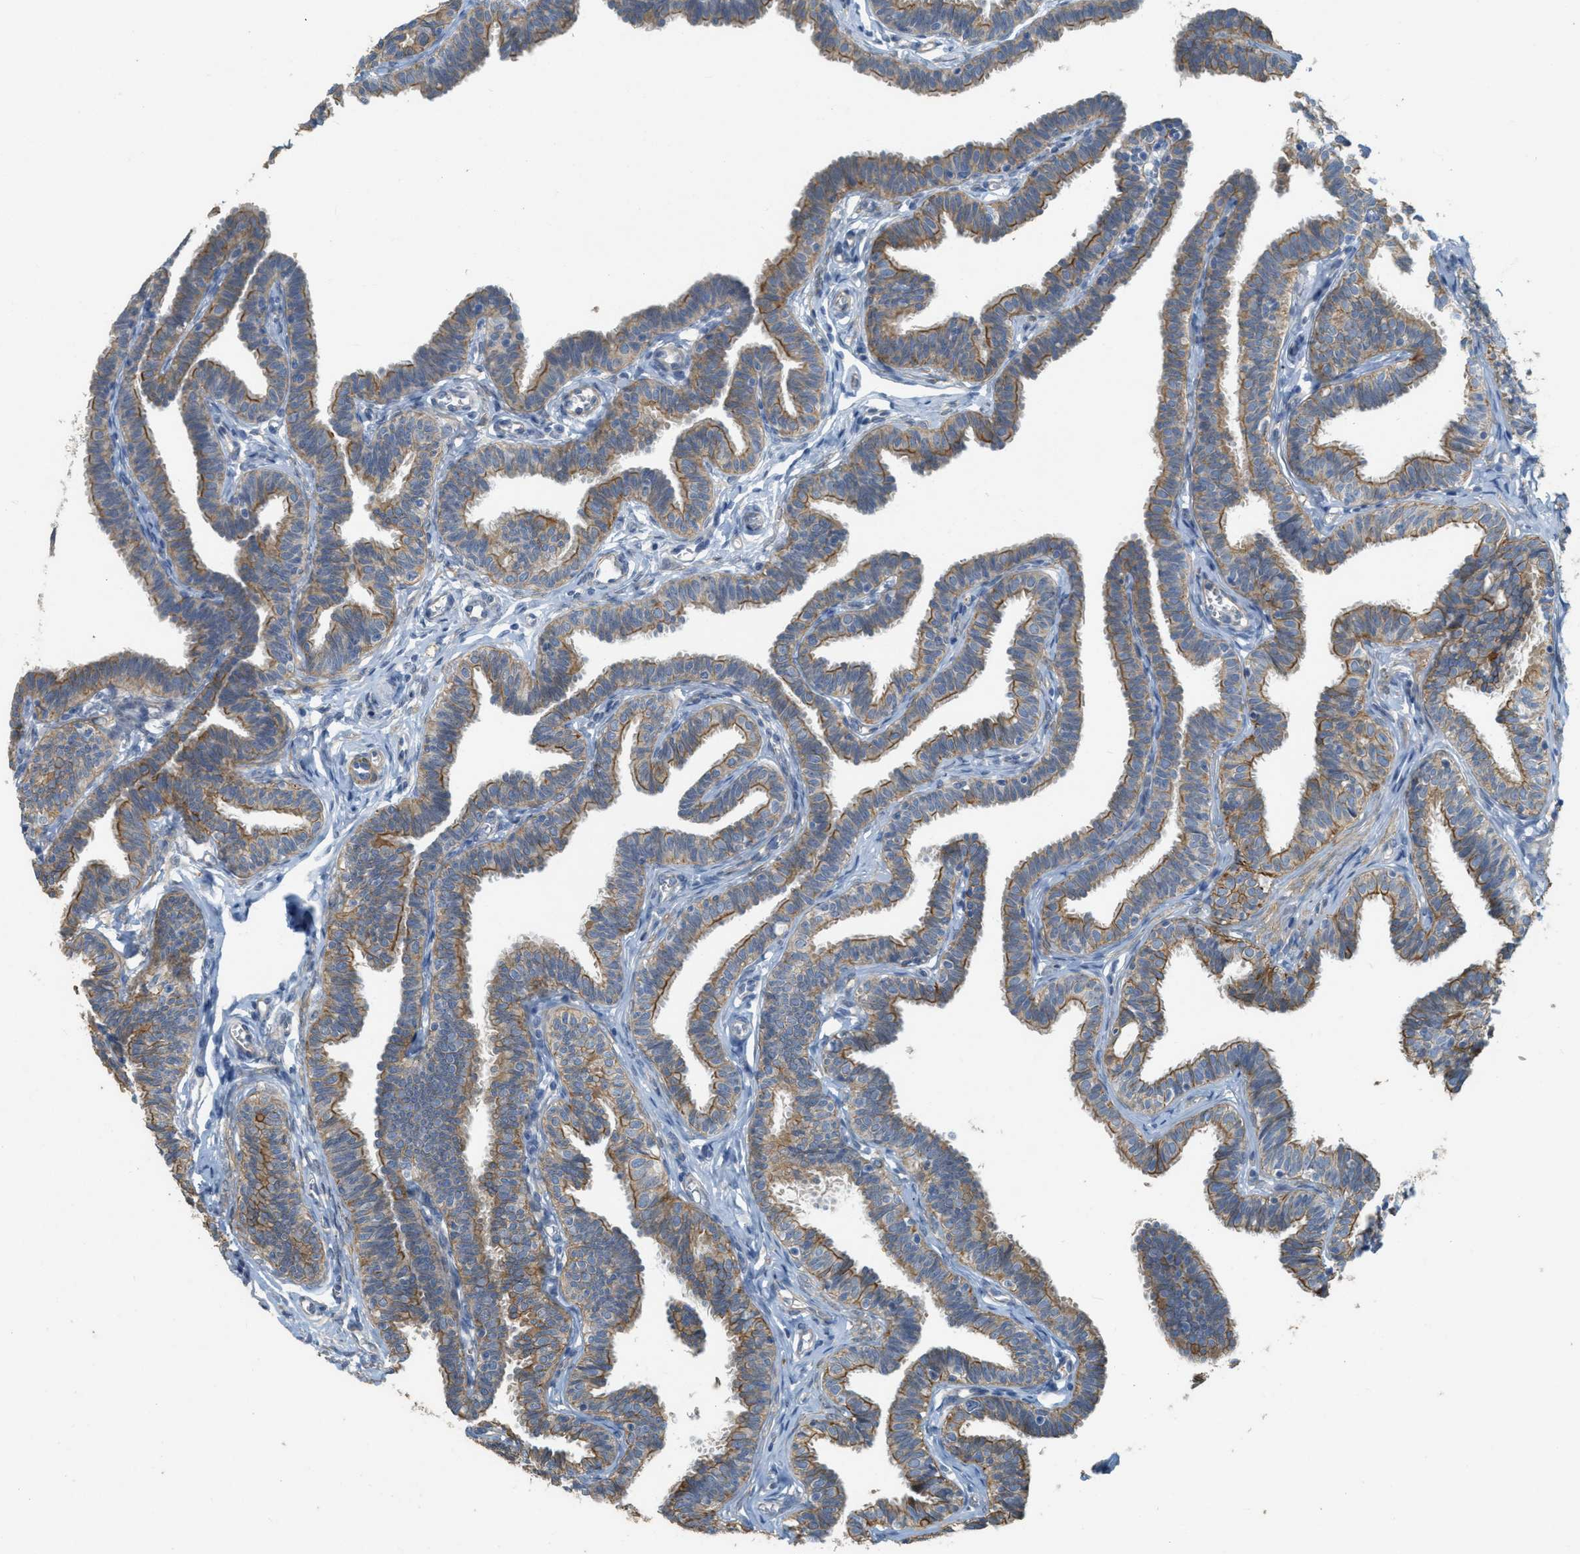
{"staining": {"intensity": "moderate", "quantity": ">75%", "location": "cytoplasmic/membranous"}, "tissue": "fallopian tube", "cell_type": "Glandular cells", "image_type": "normal", "snomed": [{"axis": "morphology", "description": "Normal tissue, NOS"}, {"axis": "topography", "description": "Fallopian tube"}, {"axis": "topography", "description": "Ovary"}], "caption": "Brown immunohistochemical staining in unremarkable human fallopian tube displays moderate cytoplasmic/membranous expression in approximately >75% of glandular cells.", "gene": "MRS2", "patient": {"sex": "female", "age": 23}}